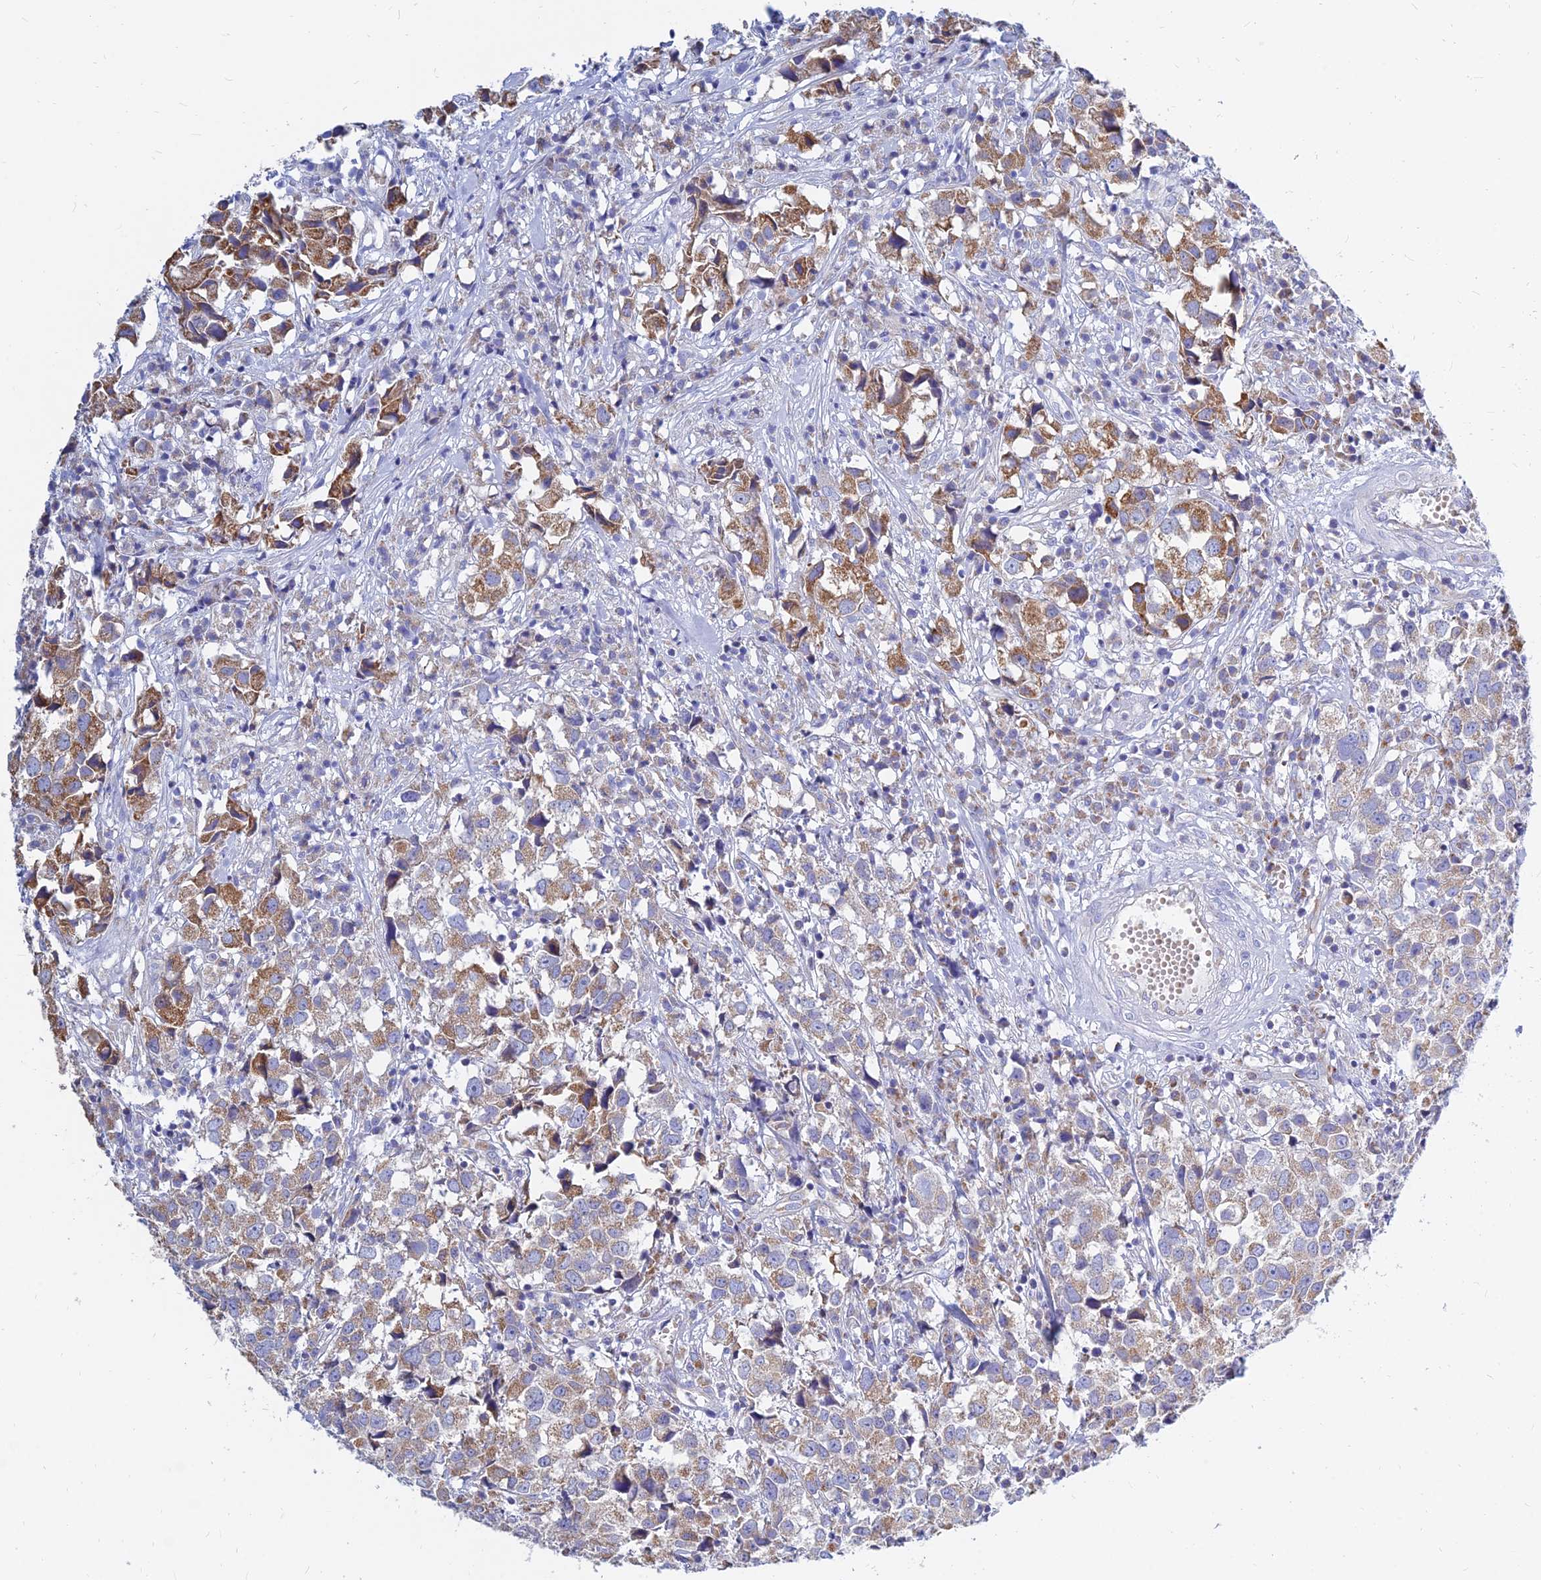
{"staining": {"intensity": "moderate", "quantity": ">75%", "location": "cytoplasmic/membranous"}, "tissue": "urothelial cancer", "cell_type": "Tumor cells", "image_type": "cancer", "snomed": [{"axis": "morphology", "description": "Urothelial carcinoma, High grade"}, {"axis": "topography", "description": "Urinary bladder"}], "caption": "High-magnification brightfield microscopy of urothelial cancer stained with DAB (3,3'-diaminobenzidine) (brown) and counterstained with hematoxylin (blue). tumor cells exhibit moderate cytoplasmic/membranous positivity is seen in approximately>75% of cells.", "gene": "MGST1", "patient": {"sex": "female", "age": 75}}